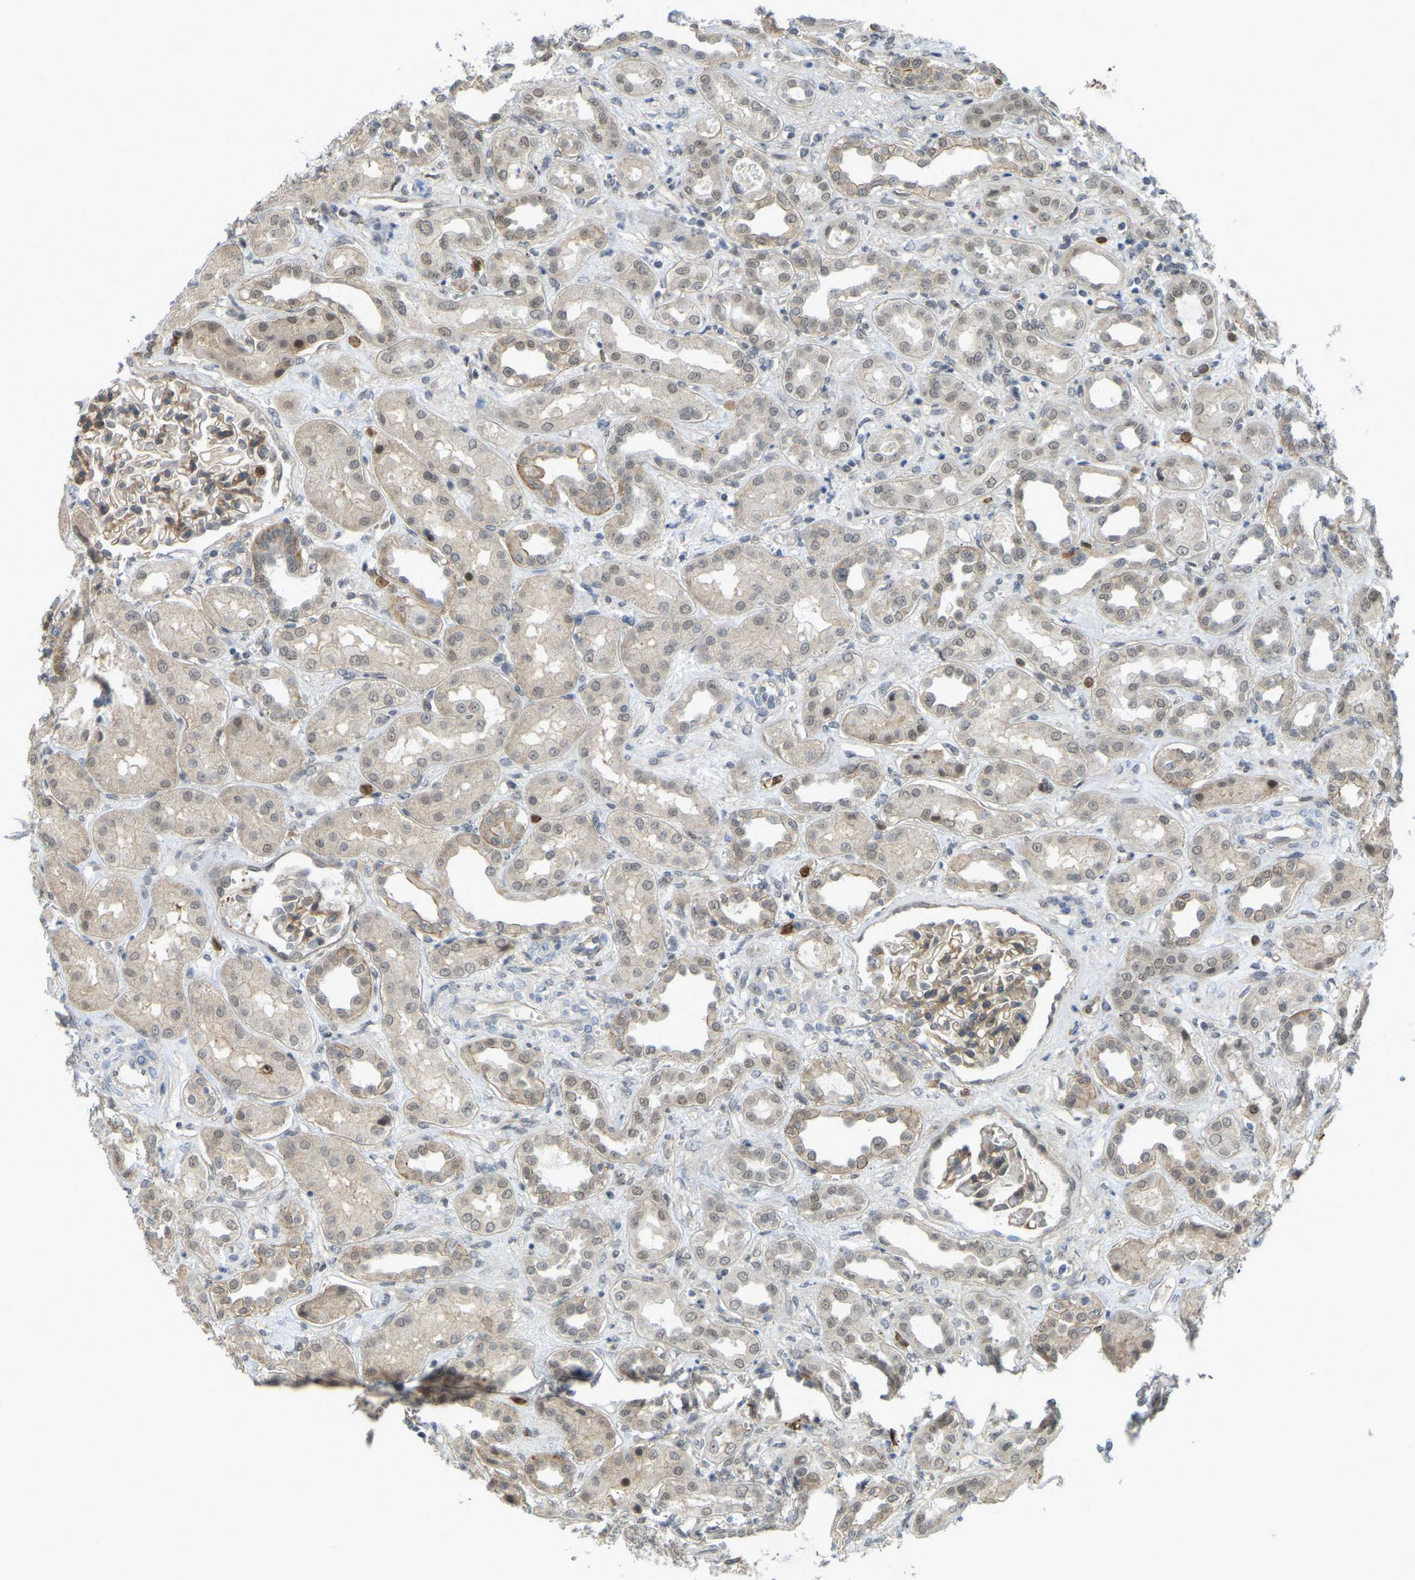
{"staining": {"intensity": "moderate", "quantity": ">75%", "location": "cytoplasmic/membranous"}, "tissue": "kidney", "cell_type": "Cells in glomeruli", "image_type": "normal", "snomed": [{"axis": "morphology", "description": "Normal tissue, NOS"}, {"axis": "topography", "description": "Kidney"}], "caption": "A photomicrograph of kidney stained for a protein shows moderate cytoplasmic/membranous brown staining in cells in glomeruli.", "gene": "SERPINB5", "patient": {"sex": "male", "age": 59}}